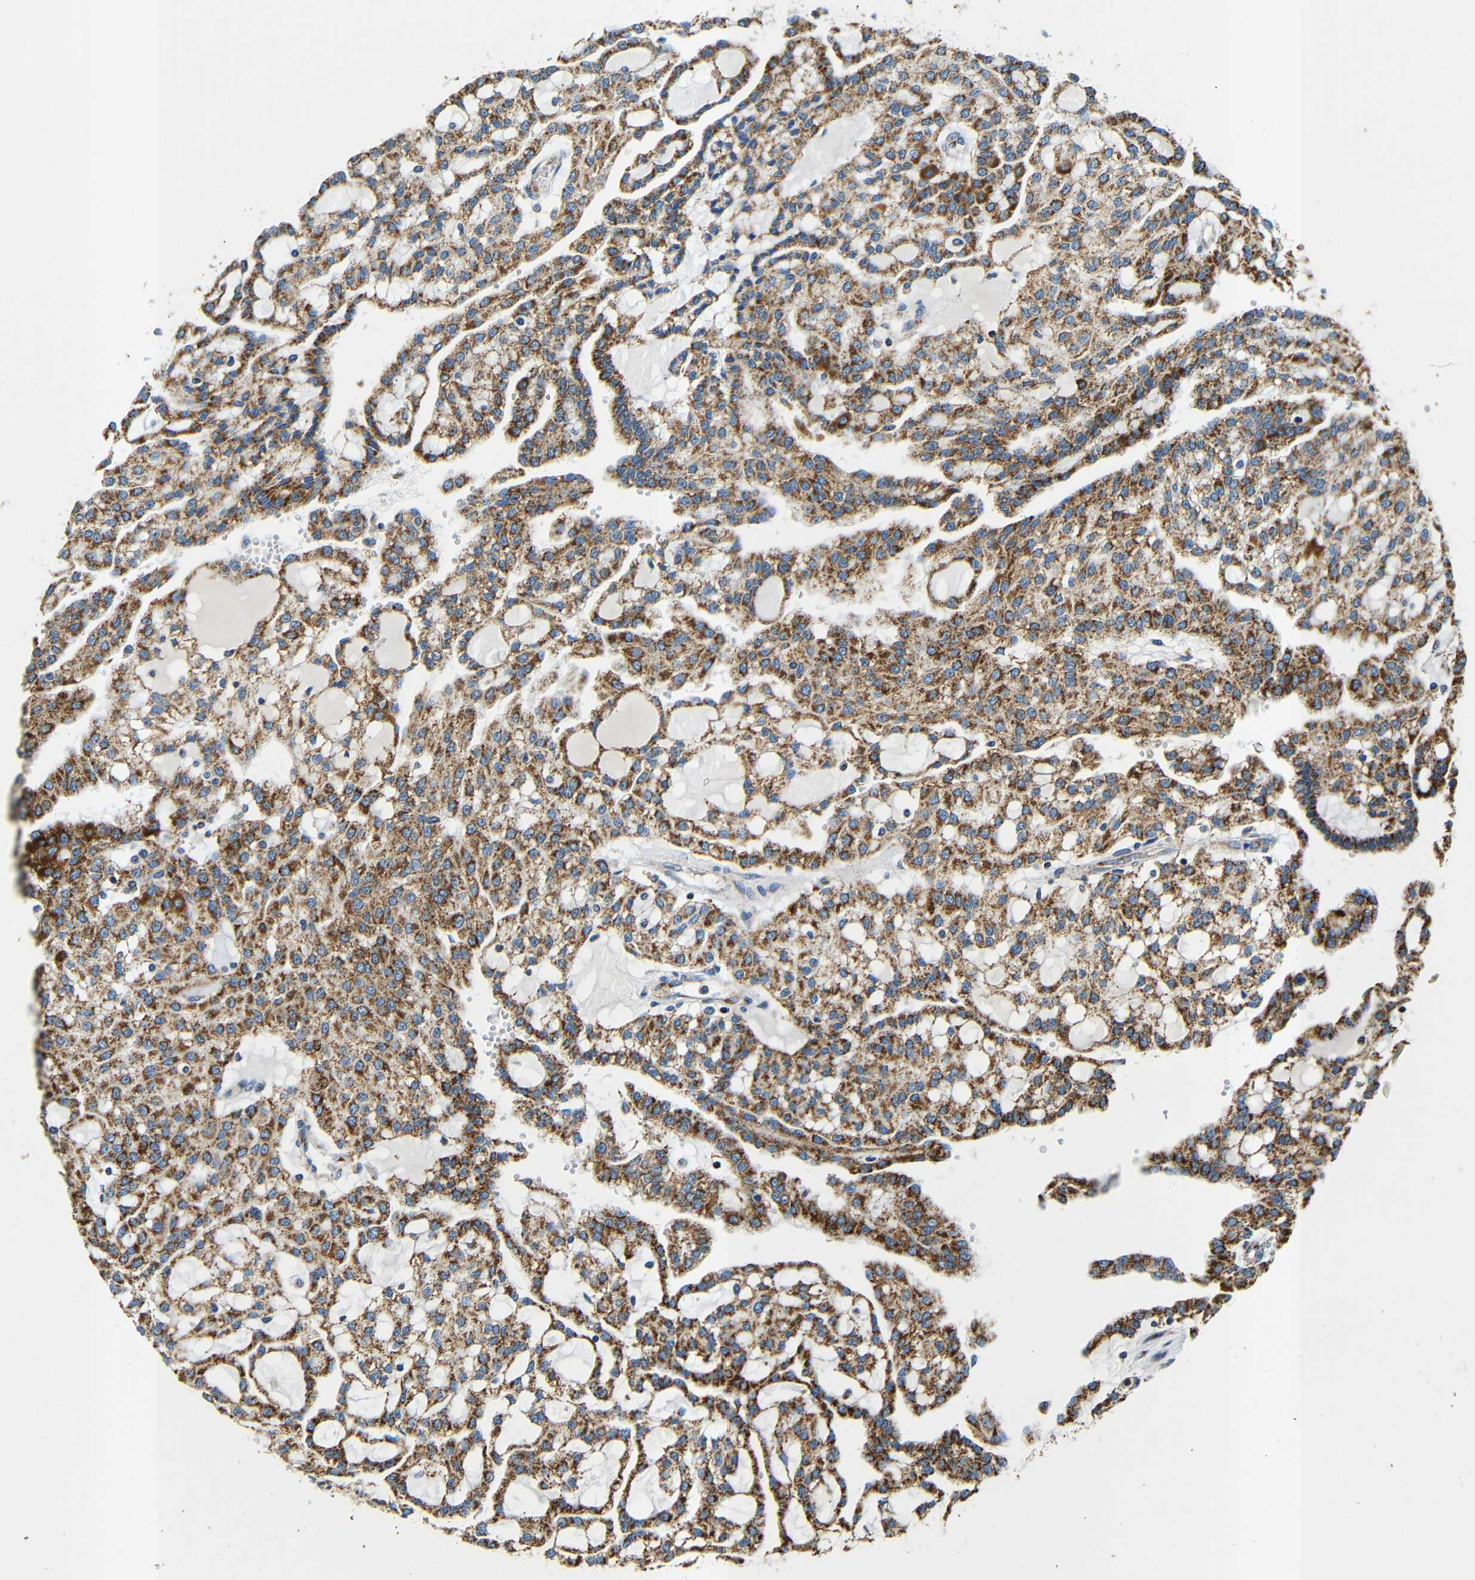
{"staining": {"intensity": "strong", "quantity": ">75%", "location": "cytoplasmic/membranous"}, "tissue": "renal cancer", "cell_type": "Tumor cells", "image_type": "cancer", "snomed": [{"axis": "morphology", "description": "Adenocarcinoma, NOS"}, {"axis": "topography", "description": "Kidney"}], "caption": "This histopathology image demonstrates IHC staining of human renal cancer (adenocarcinoma), with high strong cytoplasmic/membranous expression in approximately >75% of tumor cells.", "gene": "GALNT18", "patient": {"sex": "male", "age": 63}}